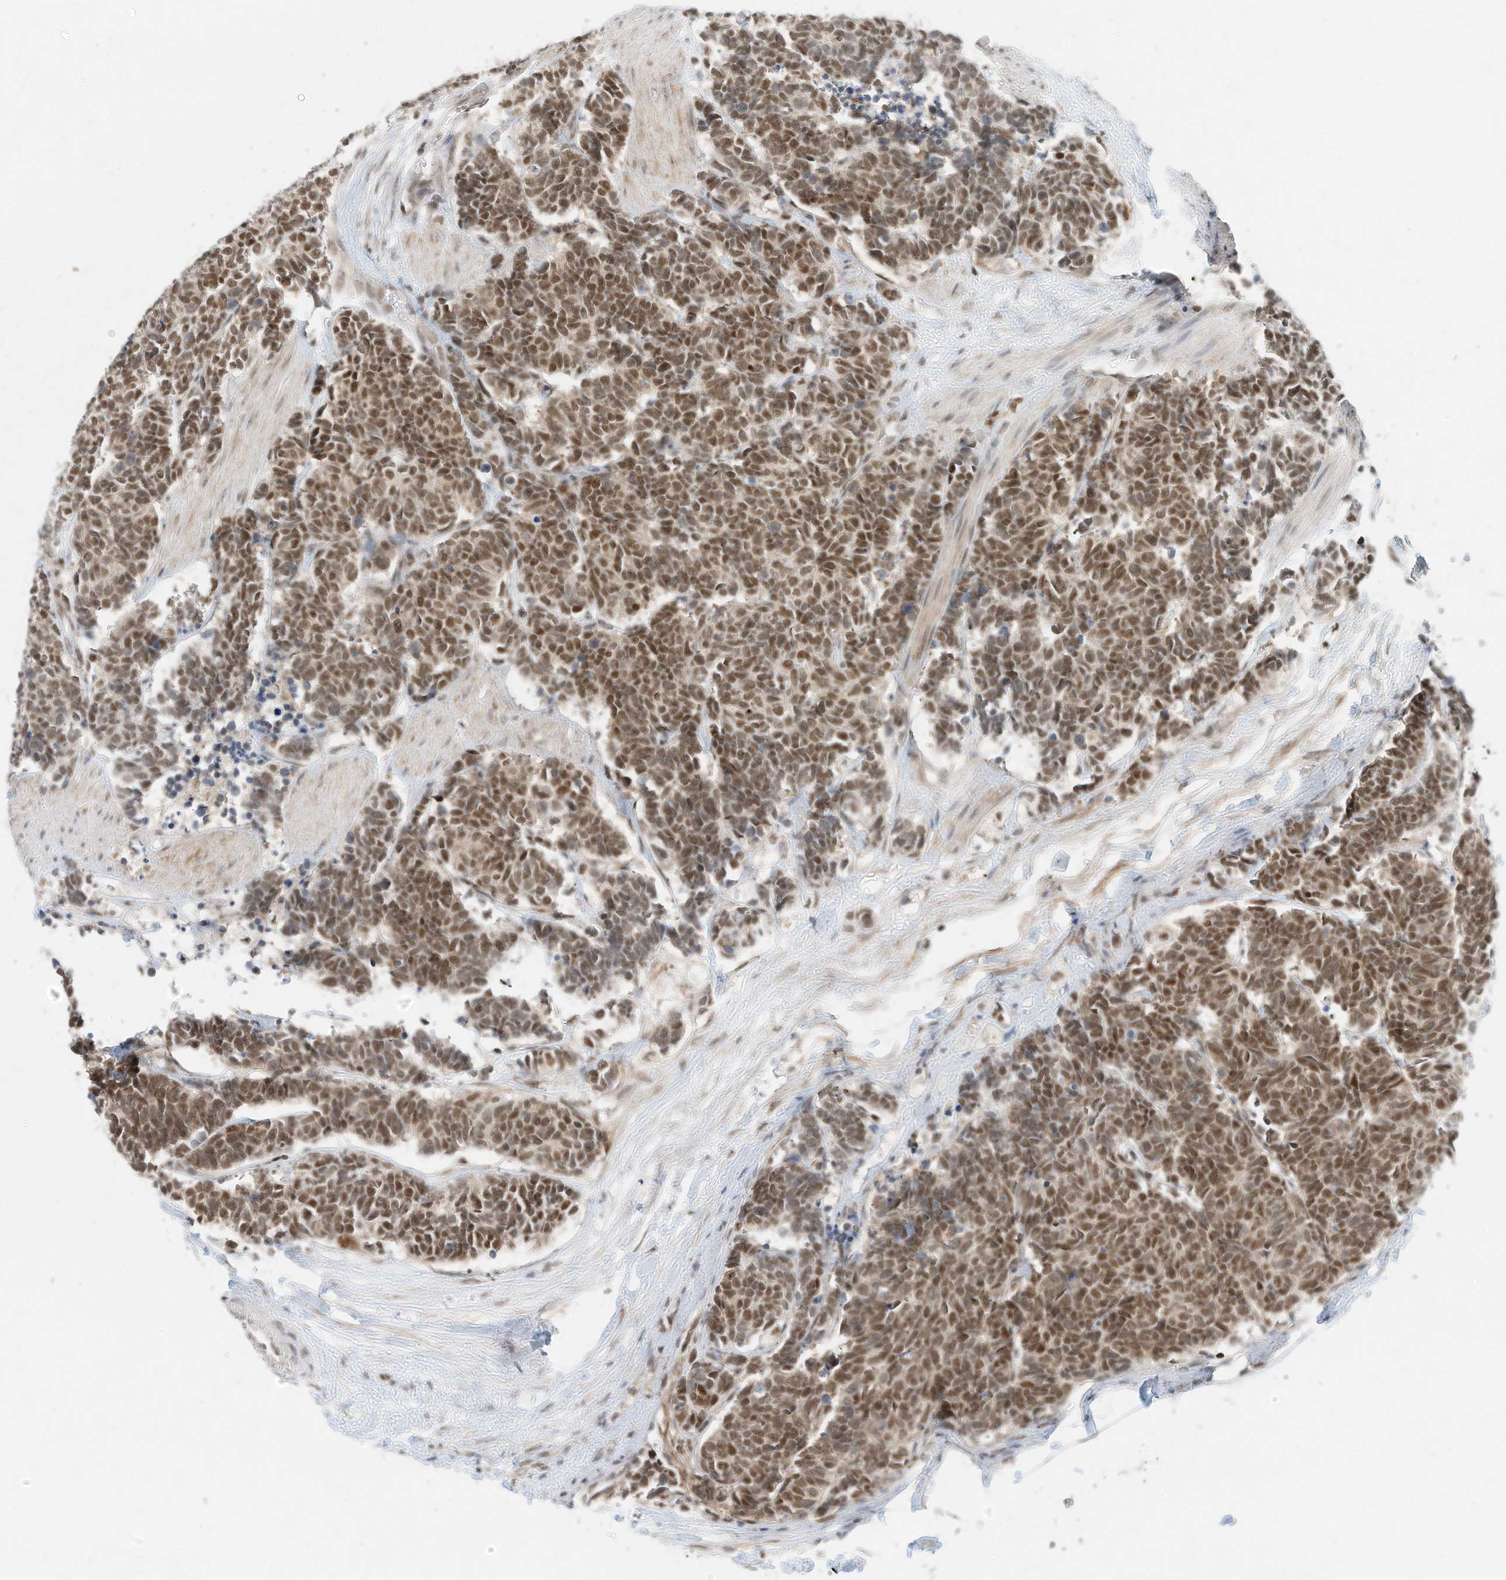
{"staining": {"intensity": "moderate", "quantity": ">75%", "location": "nuclear"}, "tissue": "carcinoid", "cell_type": "Tumor cells", "image_type": "cancer", "snomed": [{"axis": "morphology", "description": "Carcinoma, NOS"}, {"axis": "morphology", "description": "Carcinoid, malignant, NOS"}, {"axis": "topography", "description": "Urinary bladder"}], "caption": "Protein staining demonstrates moderate nuclear staining in approximately >75% of tumor cells in carcinoid.", "gene": "OGT", "patient": {"sex": "male", "age": 57}}